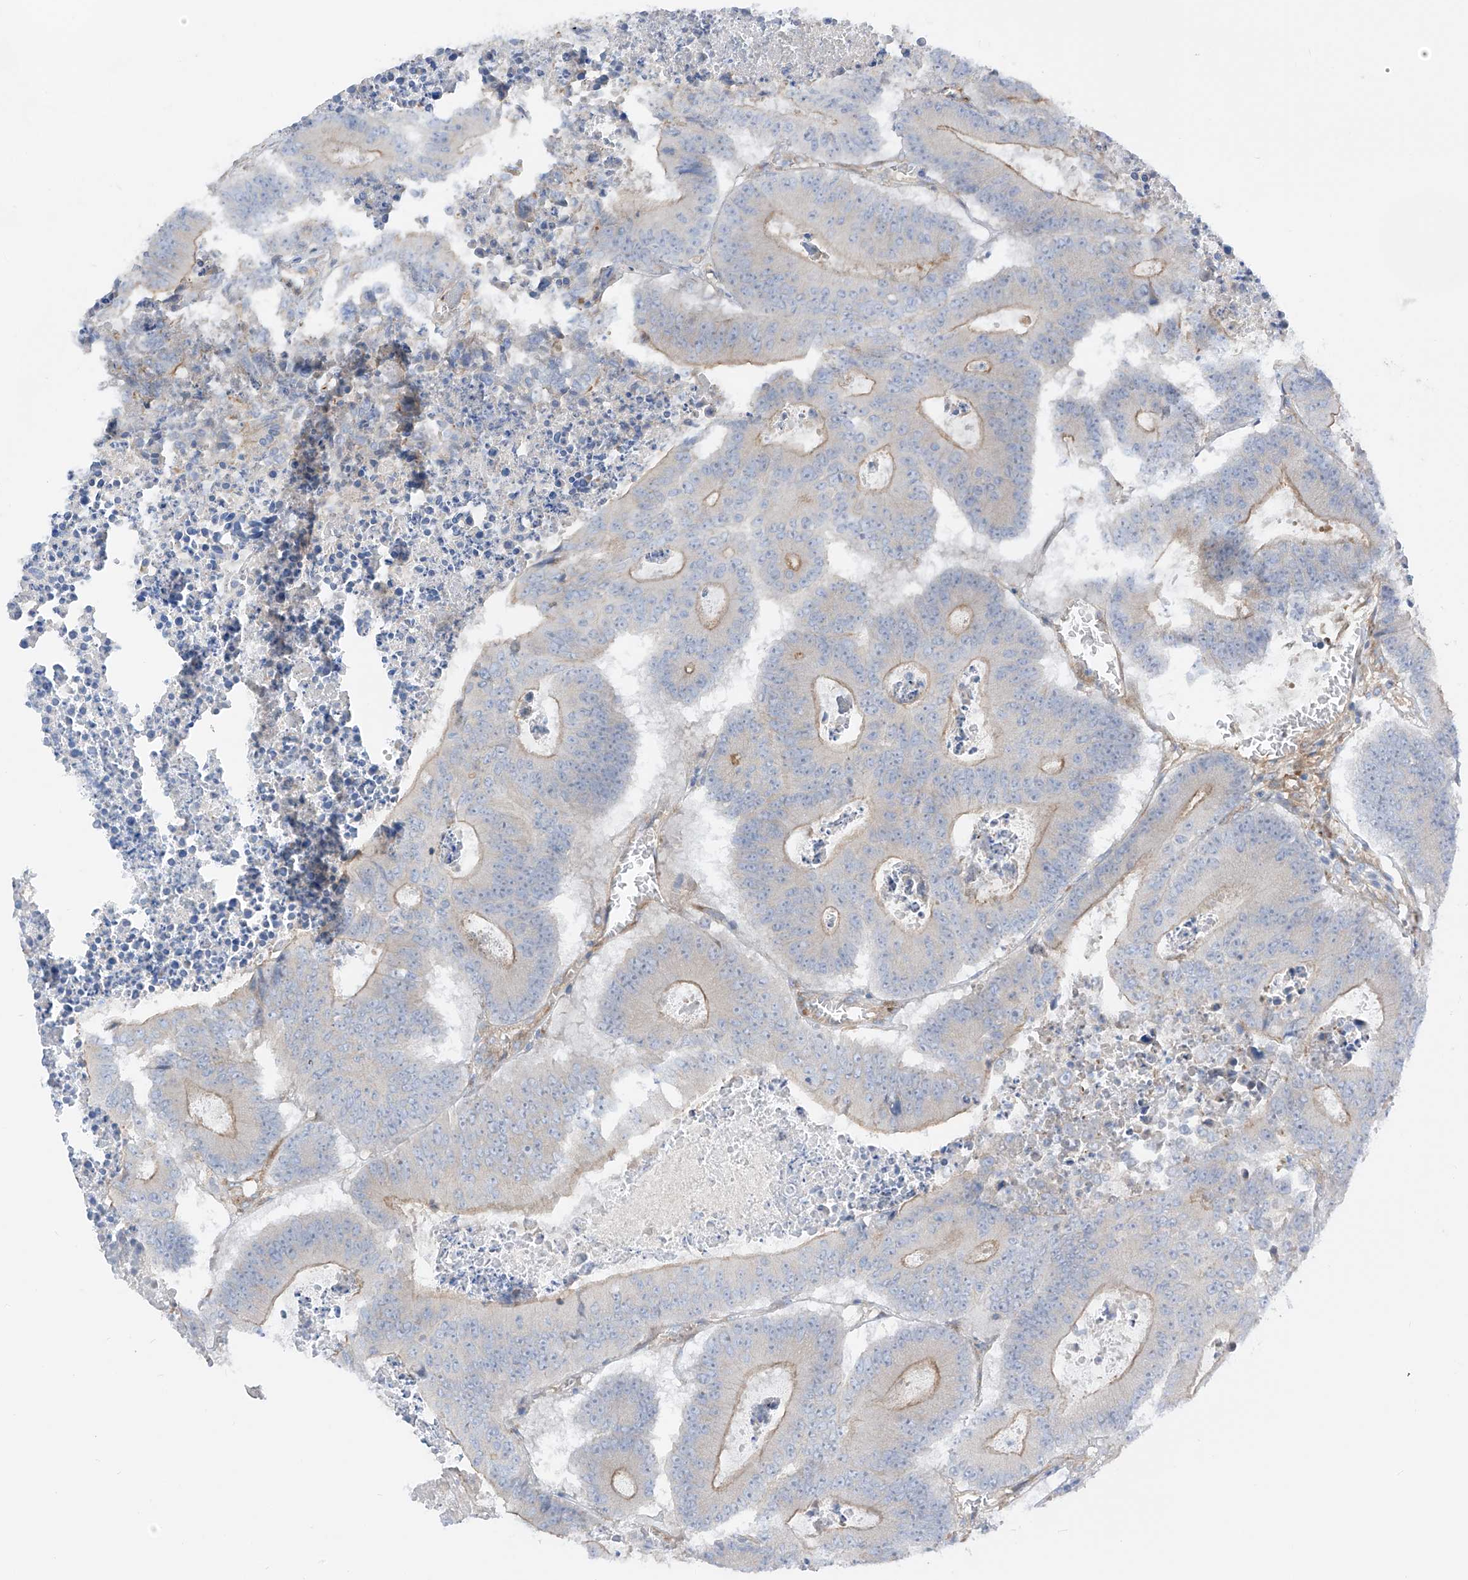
{"staining": {"intensity": "negative", "quantity": "none", "location": "none"}, "tissue": "colorectal cancer", "cell_type": "Tumor cells", "image_type": "cancer", "snomed": [{"axis": "morphology", "description": "Adenocarcinoma, NOS"}, {"axis": "topography", "description": "Colon"}], "caption": "High magnification brightfield microscopy of colorectal adenocarcinoma stained with DAB (3,3'-diaminobenzidine) (brown) and counterstained with hematoxylin (blue): tumor cells show no significant staining.", "gene": "LCA5", "patient": {"sex": "male", "age": 87}}